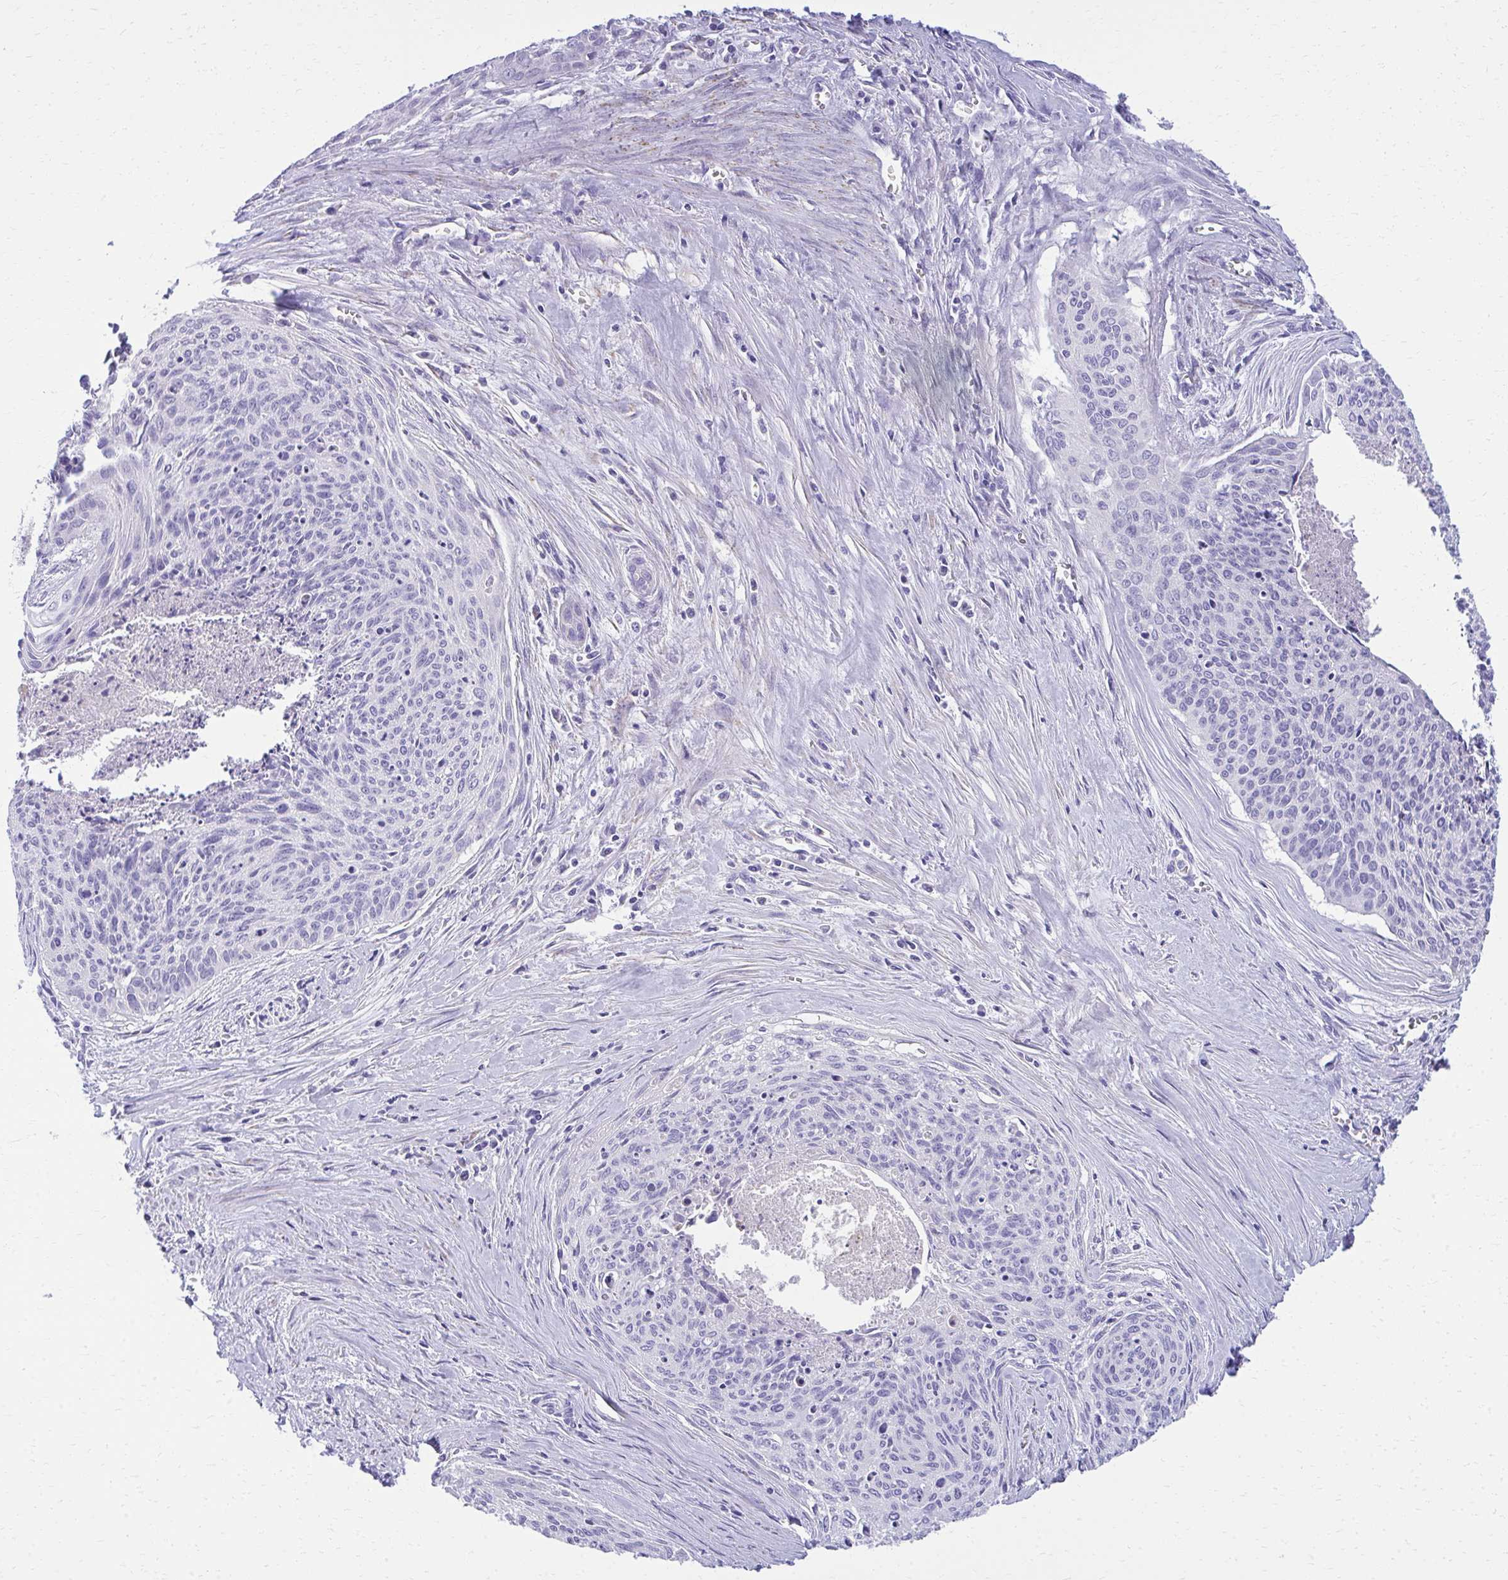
{"staining": {"intensity": "negative", "quantity": "none", "location": "none"}, "tissue": "cervical cancer", "cell_type": "Tumor cells", "image_type": "cancer", "snomed": [{"axis": "morphology", "description": "Squamous cell carcinoma, NOS"}, {"axis": "topography", "description": "Cervix"}], "caption": "Immunohistochemistry (IHC) of human cervical squamous cell carcinoma shows no positivity in tumor cells. (DAB immunohistochemistry (IHC) visualized using brightfield microscopy, high magnification).", "gene": "AIG1", "patient": {"sex": "female", "age": 55}}